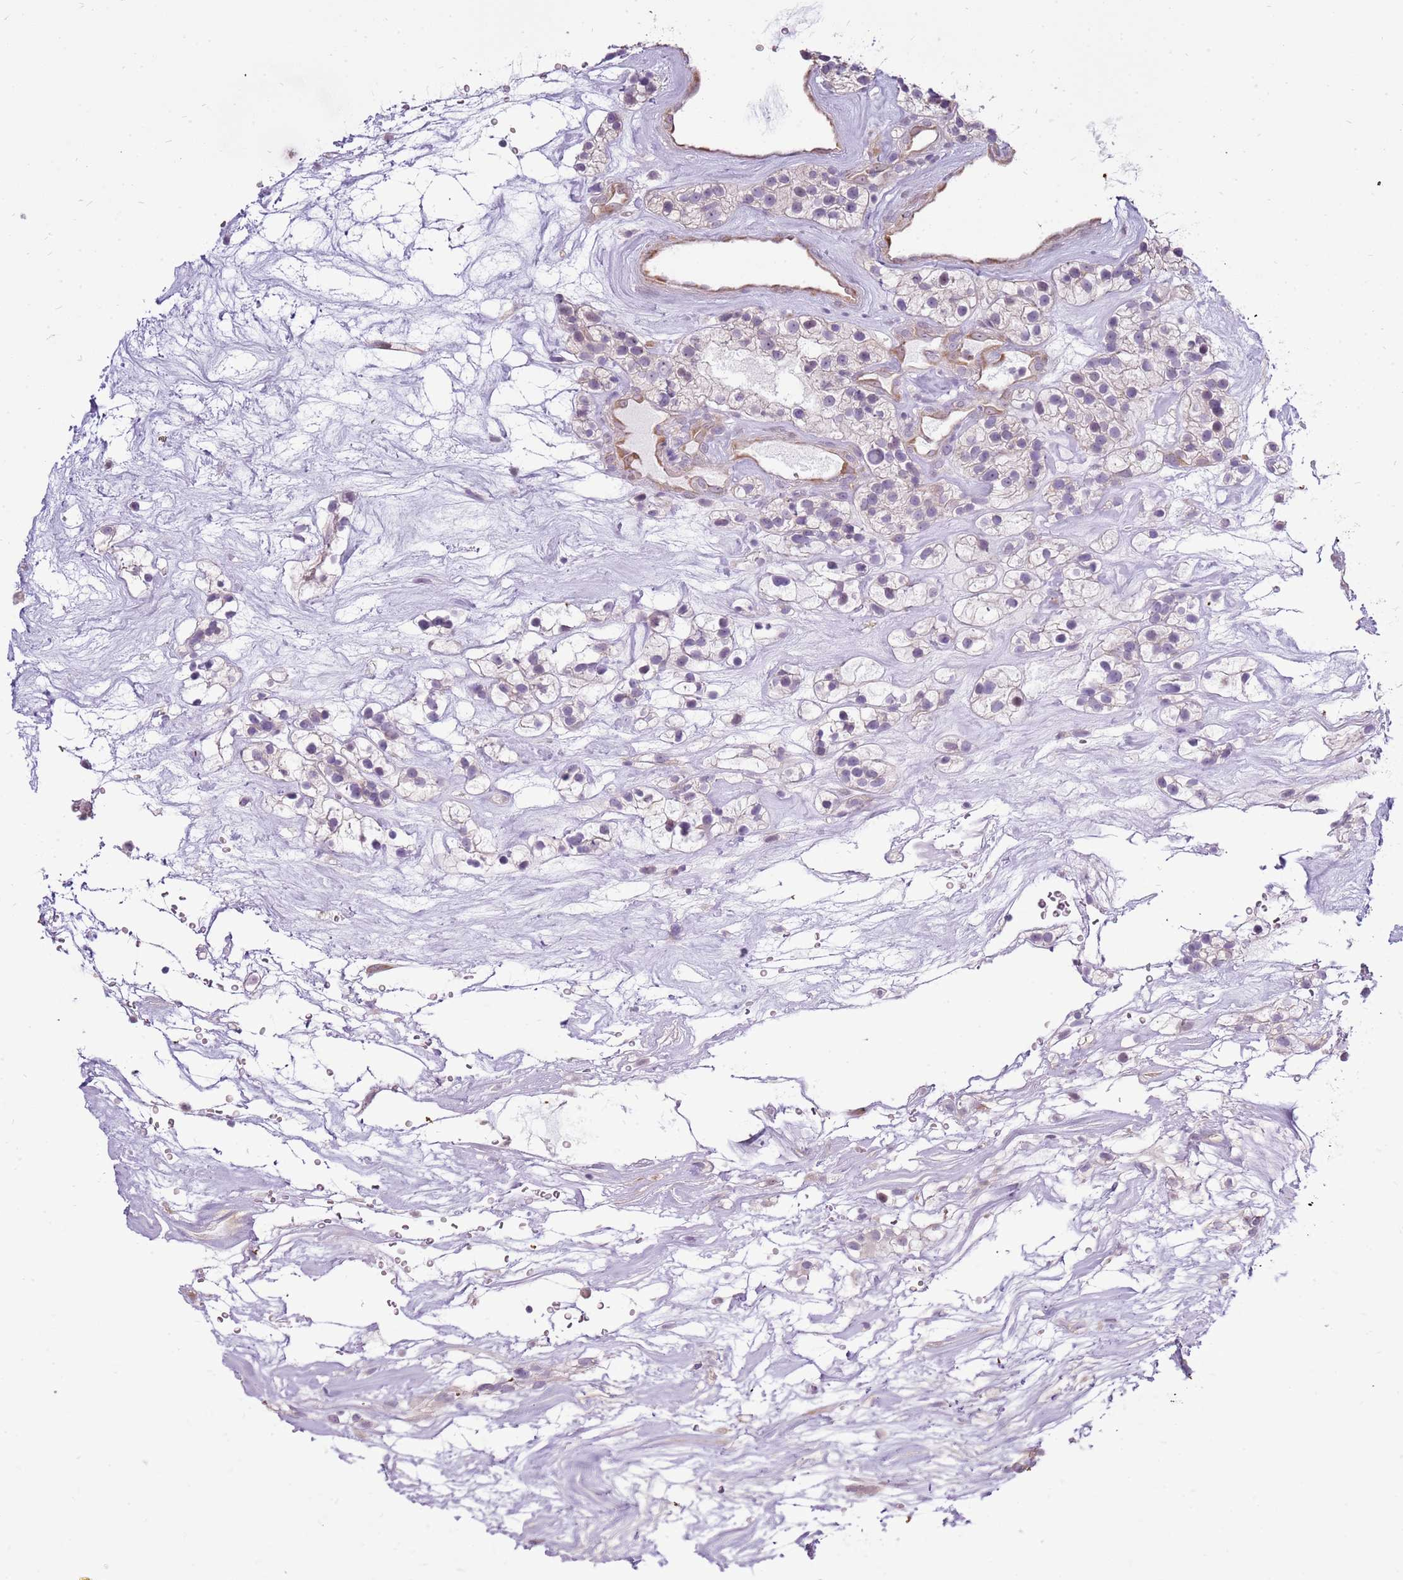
{"staining": {"intensity": "negative", "quantity": "none", "location": "none"}, "tissue": "renal cancer", "cell_type": "Tumor cells", "image_type": "cancer", "snomed": [{"axis": "morphology", "description": "Adenocarcinoma, NOS"}, {"axis": "topography", "description": "Kidney"}], "caption": "An image of renal adenocarcinoma stained for a protein demonstrates no brown staining in tumor cells.", "gene": "UGGT2", "patient": {"sex": "female", "age": 57}}